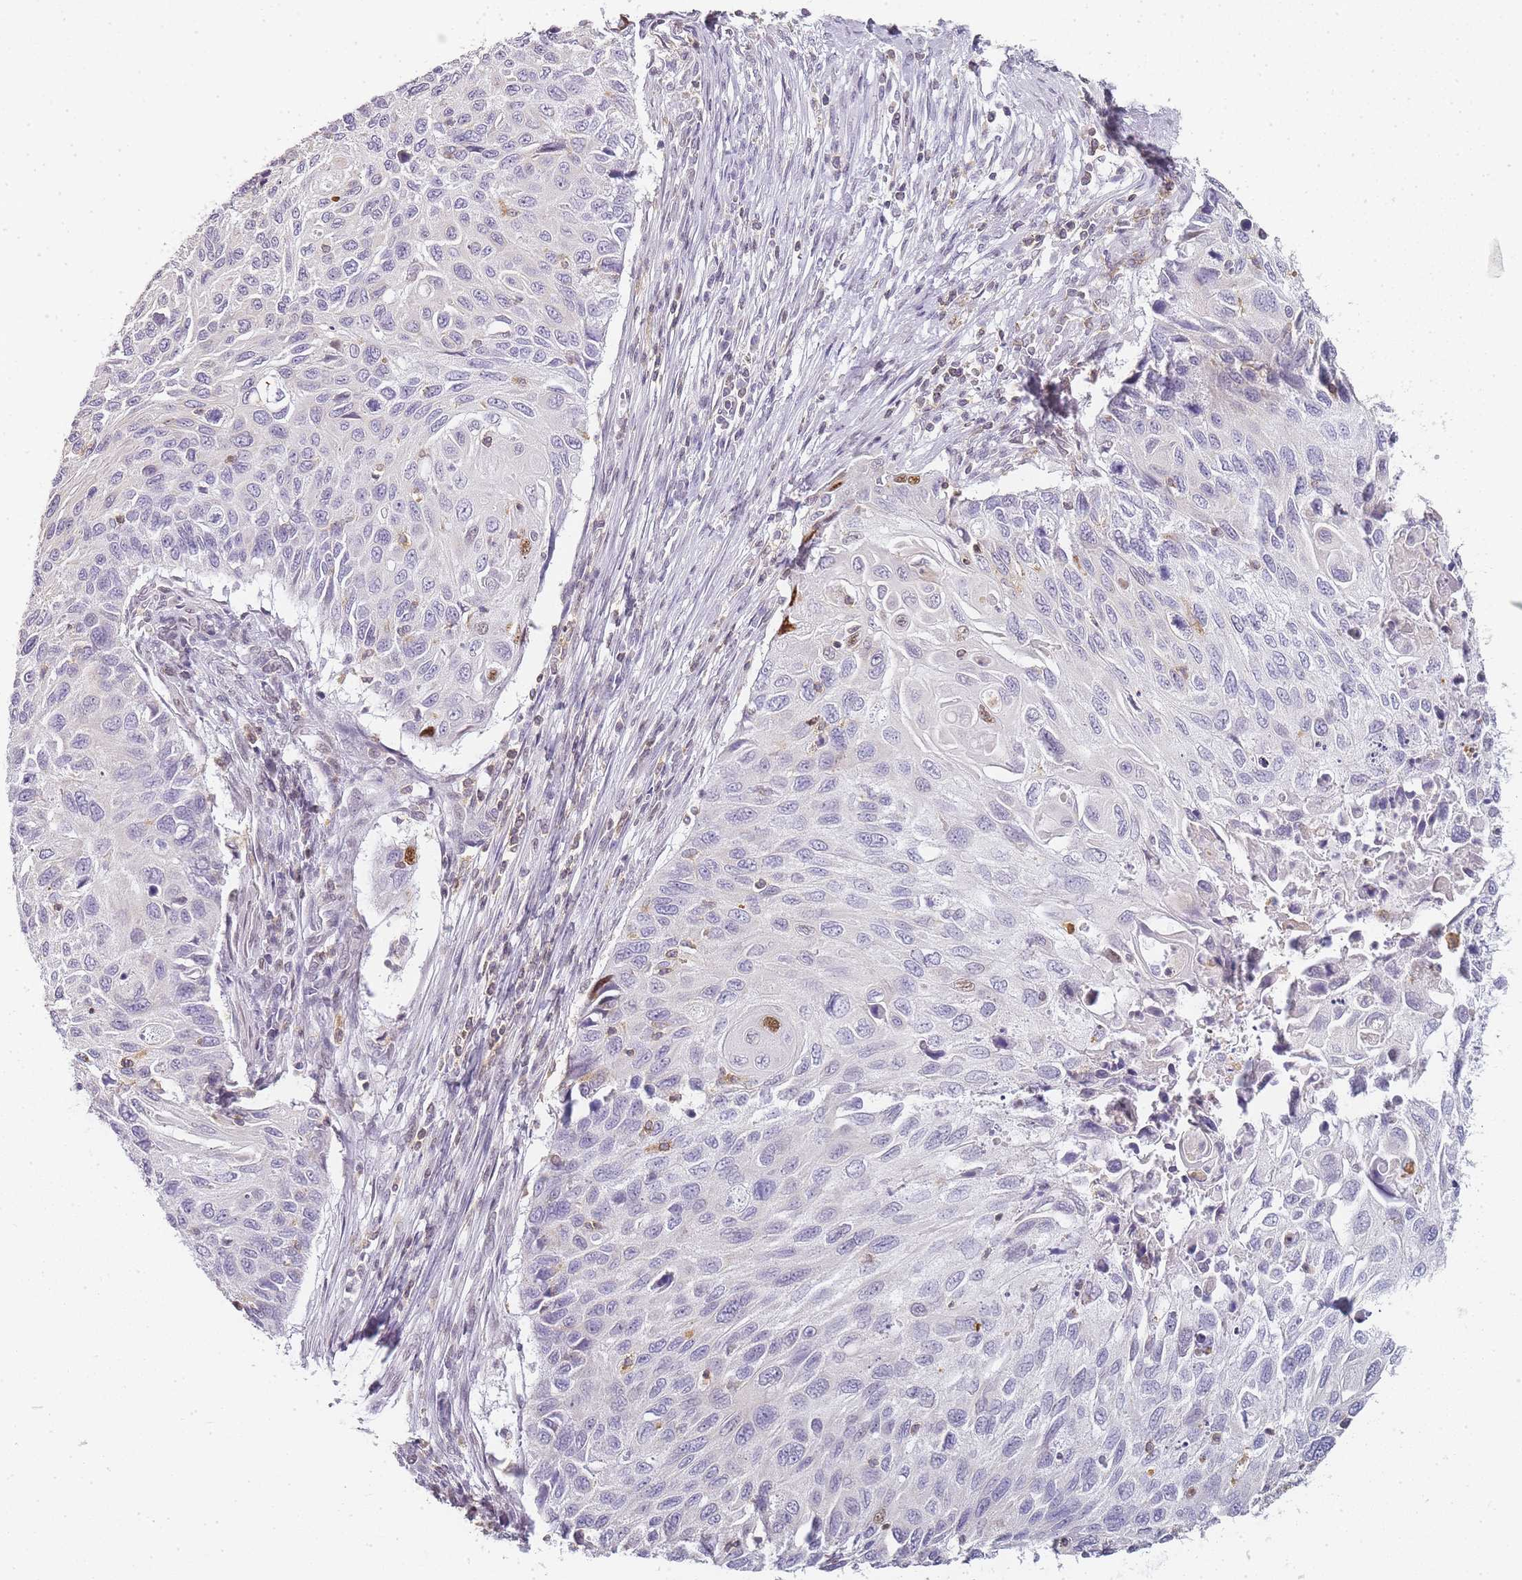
{"staining": {"intensity": "moderate", "quantity": "<25%", "location": "nuclear"}, "tissue": "cervical cancer", "cell_type": "Tumor cells", "image_type": "cancer", "snomed": [{"axis": "morphology", "description": "Squamous cell carcinoma, NOS"}, {"axis": "topography", "description": "Cervix"}], "caption": "Protein expression analysis of cervical cancer (squamous cell carcinoma) exhibits moderate nuclear expression in about <25% of tumor cells.", "gene": "JAKMIP1", "patient": {"sex": "female", "age": 70}}